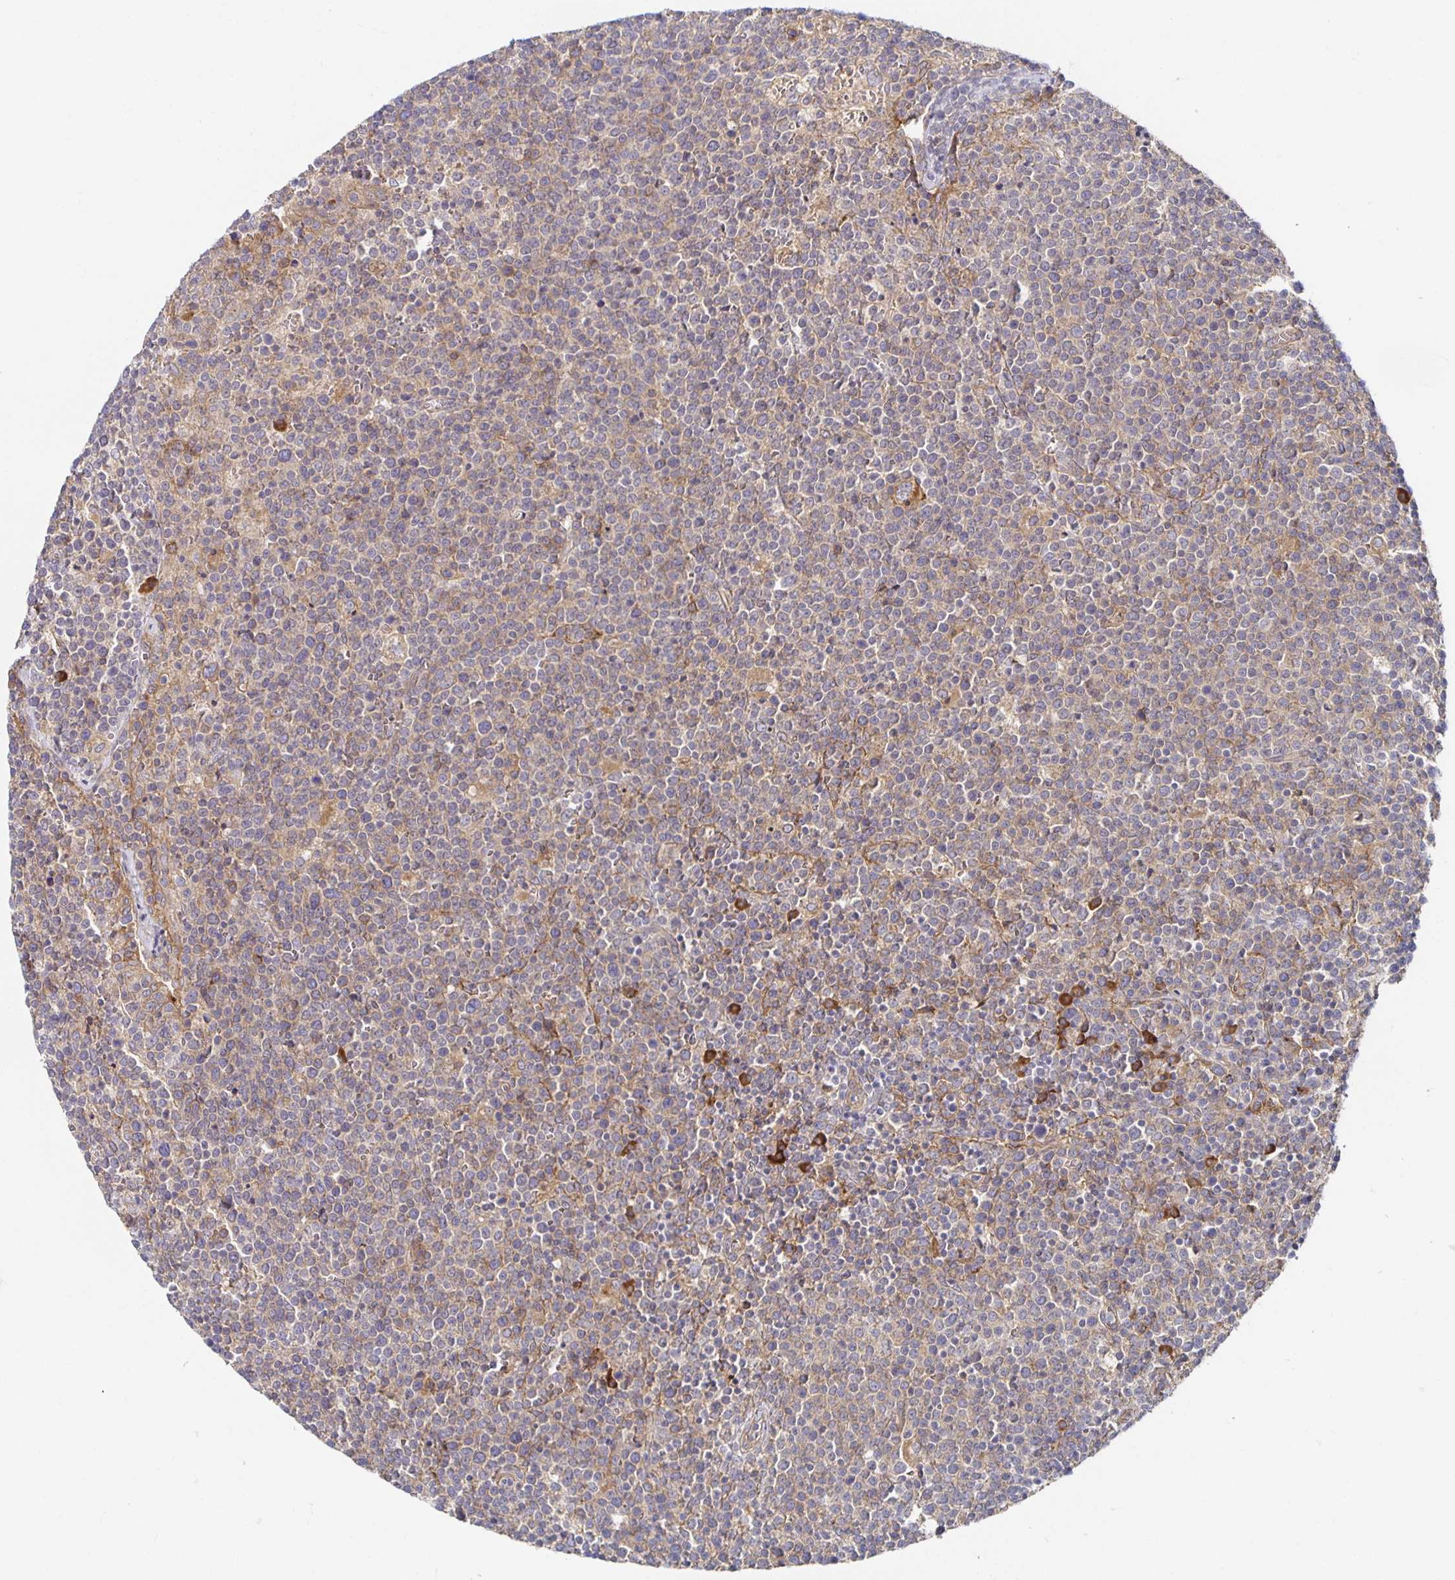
{"staining": {"intensity": "weak", "quantity": "25%-75%", "location": "cytoplasmic/membranous"}, "tissue": "lymphoma", "cell_type": "Tumor cells", "image_type": "cancer", "snomed": [{"axis": "morphology", "description": "Malignant lymphoma, non-Hodgkin's type, High grade"}, {"axis": "topography", "description": "Lymph node"}], "caption": "Protein positivity by immunohistochemistry reveals weak cytoplasmic/membranous expression in approximately 25%-75% of tumor cells in lymphoma.", "gene": "BAD", "patient": {"sex": "male", "age": 61}}